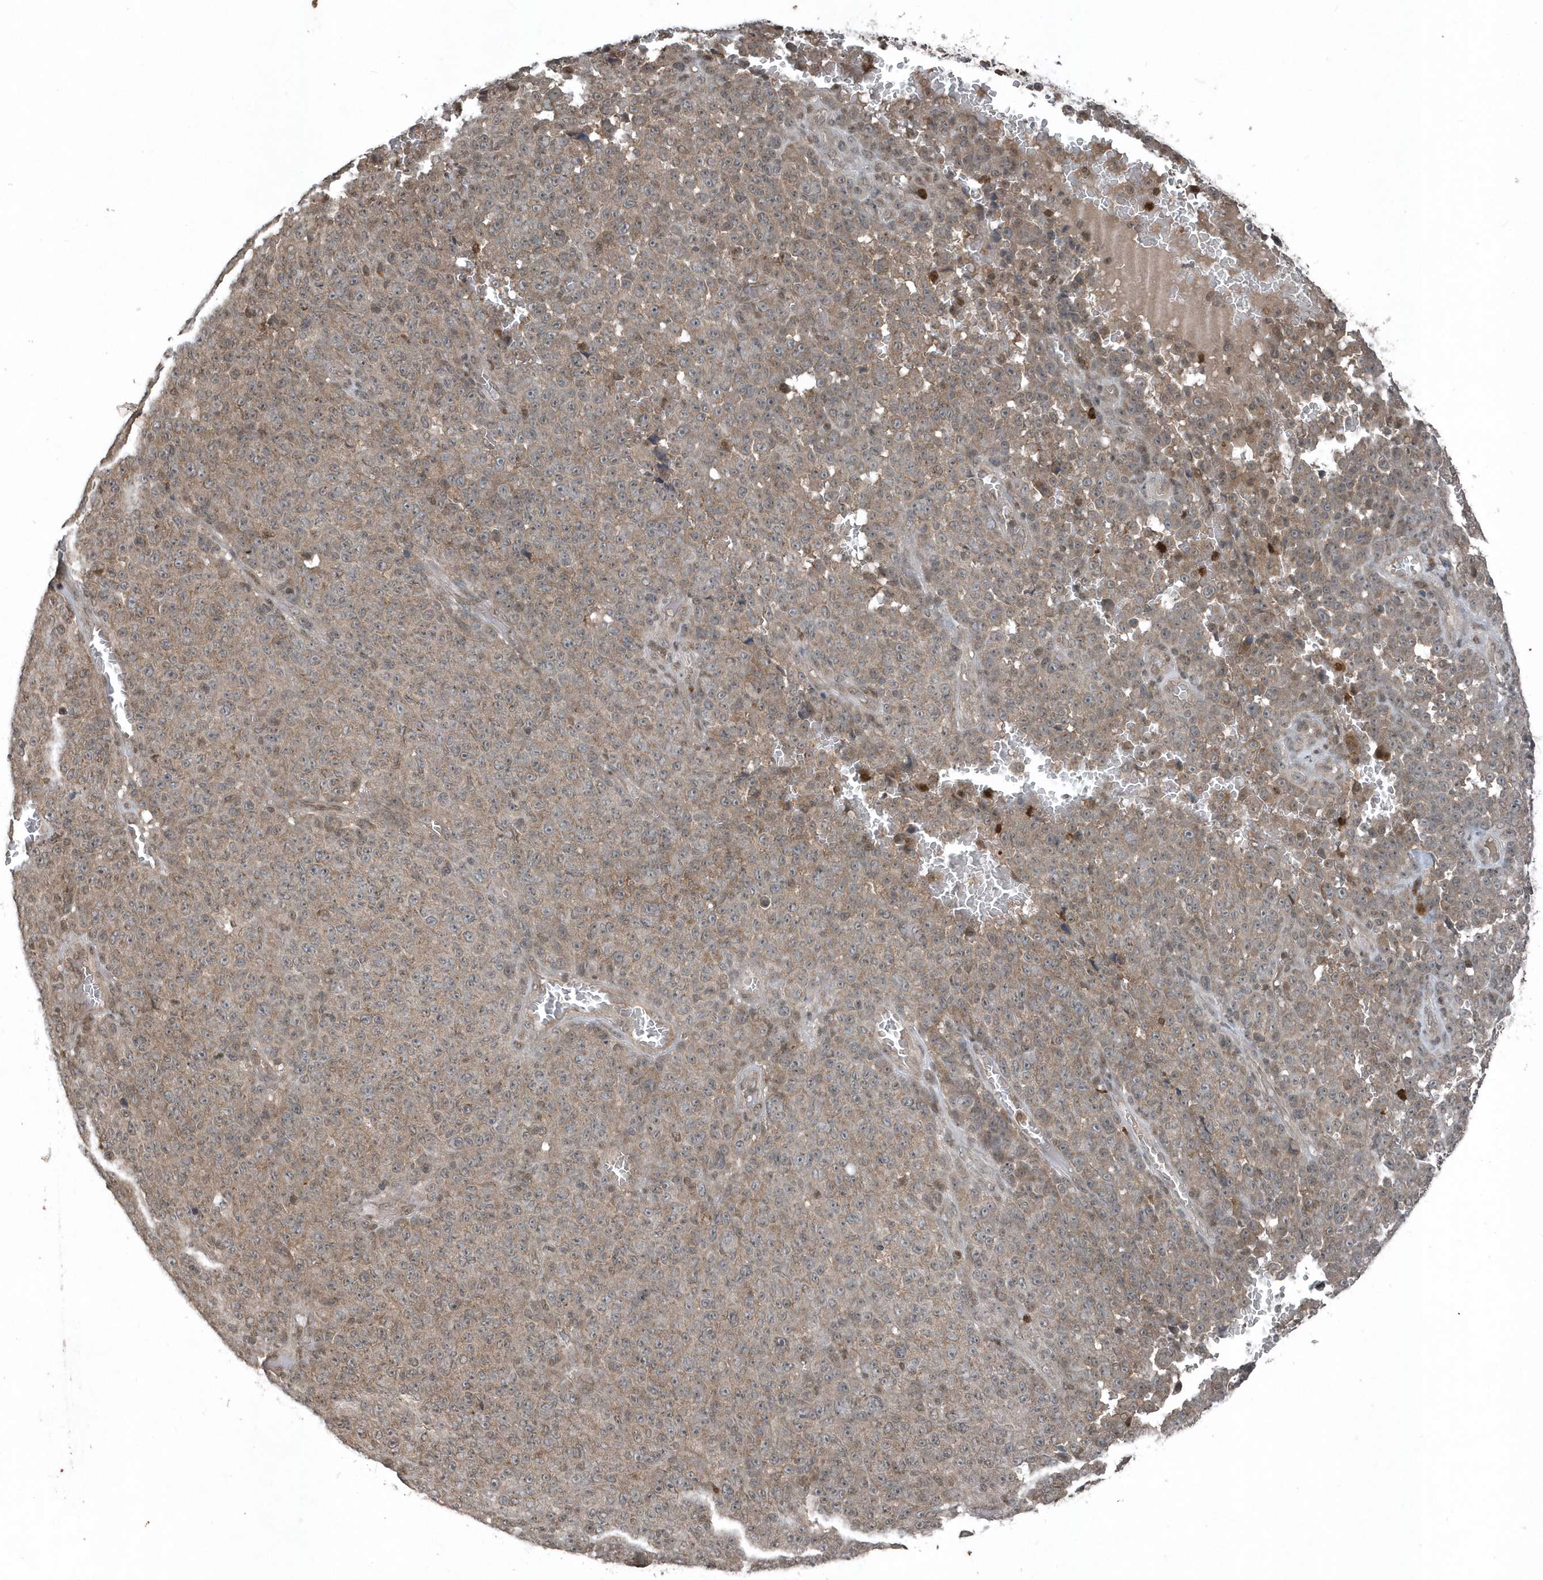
{"staining": {"intensity": "weak", "quantity": ">75%", "location": "cytoplasmic/membranous"}, "tissue": "melanoma", "cell_type": "Tumor cells", "image_type": "cancer", "snomed": [{"axis": "morphology", "description": "Malignant melanoma, NOS"}, {"axis": "topography", "description": "Skin"}], "caption": "Immunohistochemistry (IHC) (DAB (3,3'-diaminobenzidine)) staining of human melanoma displays weak cytoplasmic/membranous protein positivity in about >75% of tumor cells.", "gene": "EIF2B1", "patient": {"sex": "female", "age": 82}}